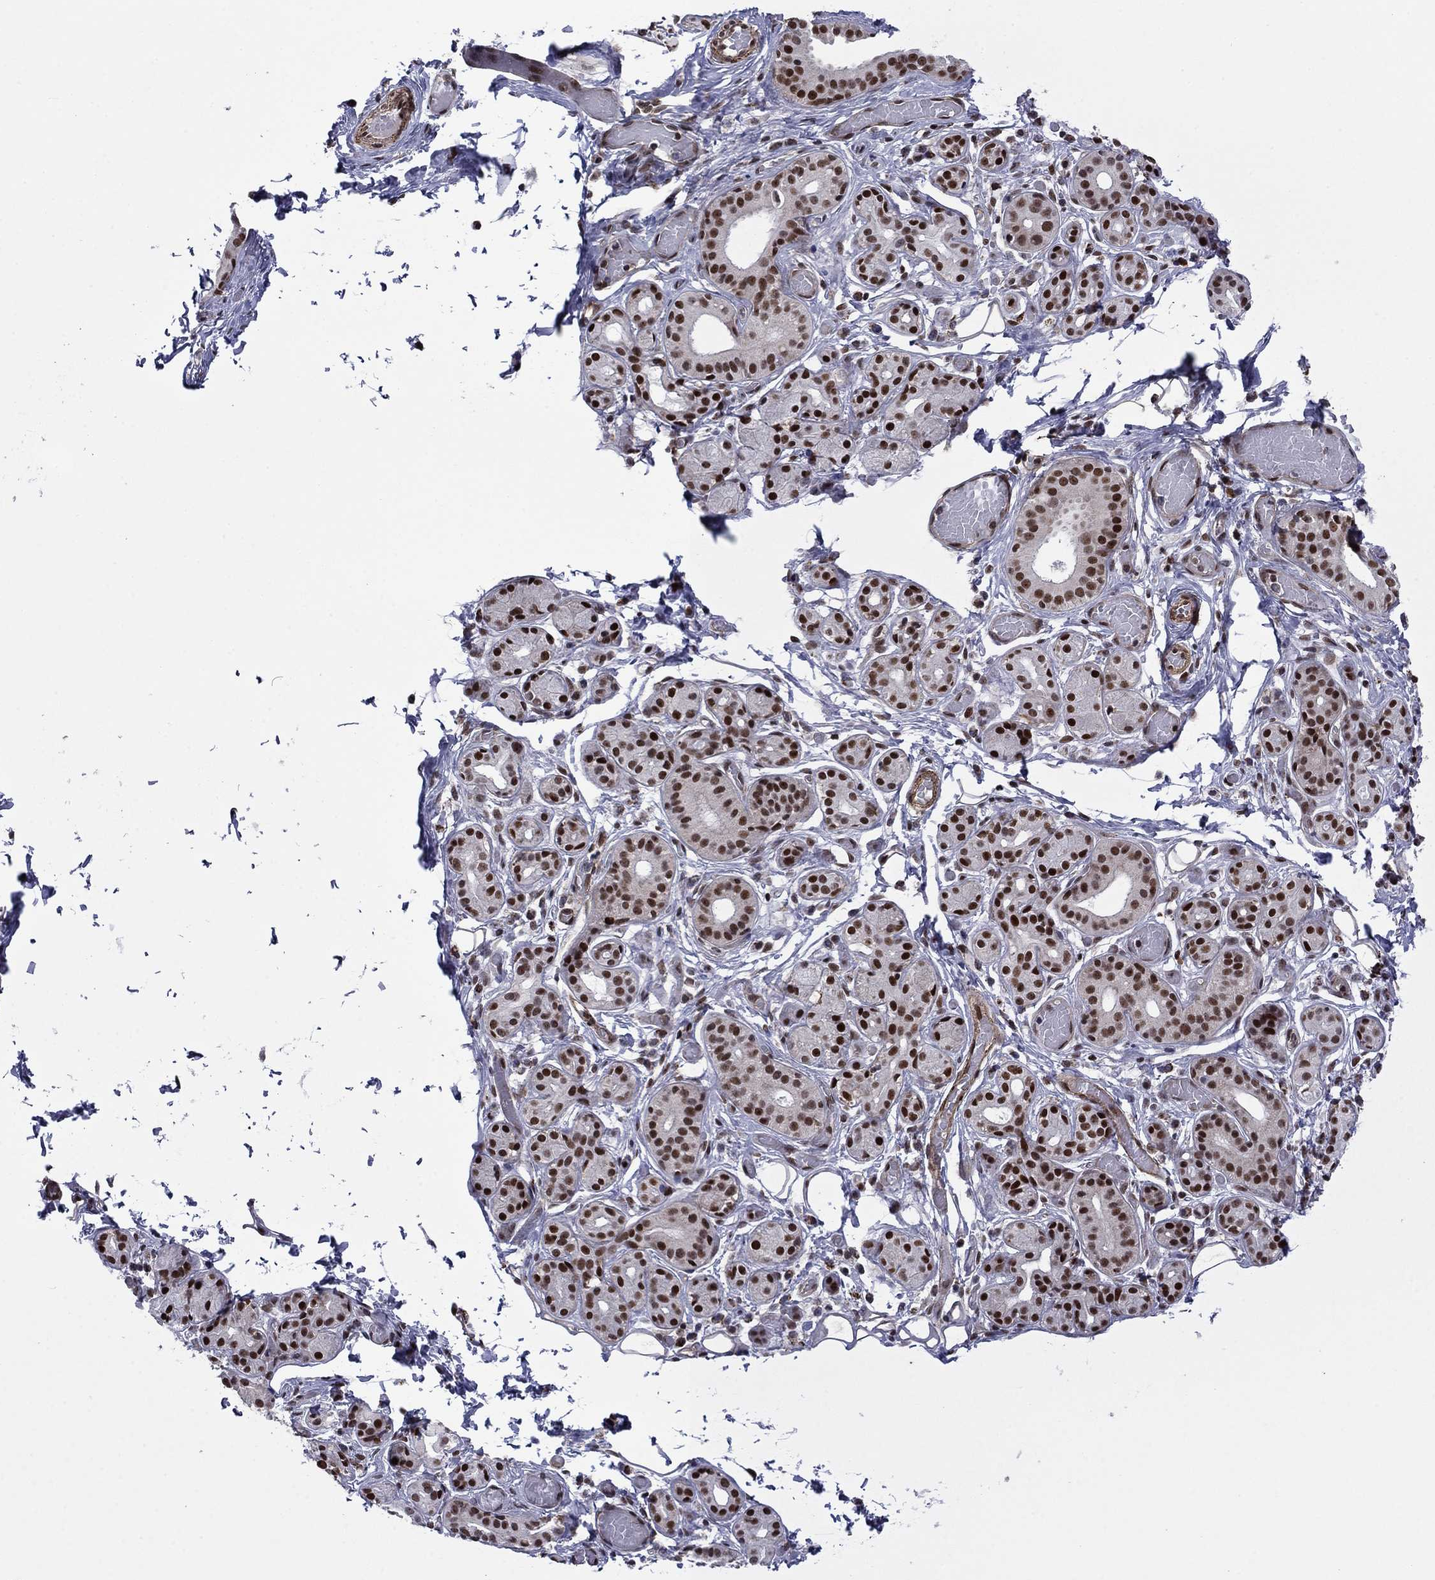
{"staining": {"intensity": "strong", "quantity": "25%-75%", "location": "nuclear"}, "tissue": "salivary gland", "cell_type": "Glandular cells", "image_type": "normal", "snomed": [{"axis": "morphology", "description": "Normal tissue, NOS"}, {"axis": "topography", "description": "Salivary gland"}, {"axis": "topography", "description": "Peripheral nerve tissue"}], "caption": "Immunohistochemical staining of unremarkable human salivary gland reveals strong nuclear protein expression in approximately 25%-75% of glandular cells. The staining was performed using DAB (3,3'-diaminobenzidine), with brown indicating positive protein expression. Nuclei are stained blue with hematoxylin.", "gene": "SURF2", "patient": {"sex": "male", "age": 71}}